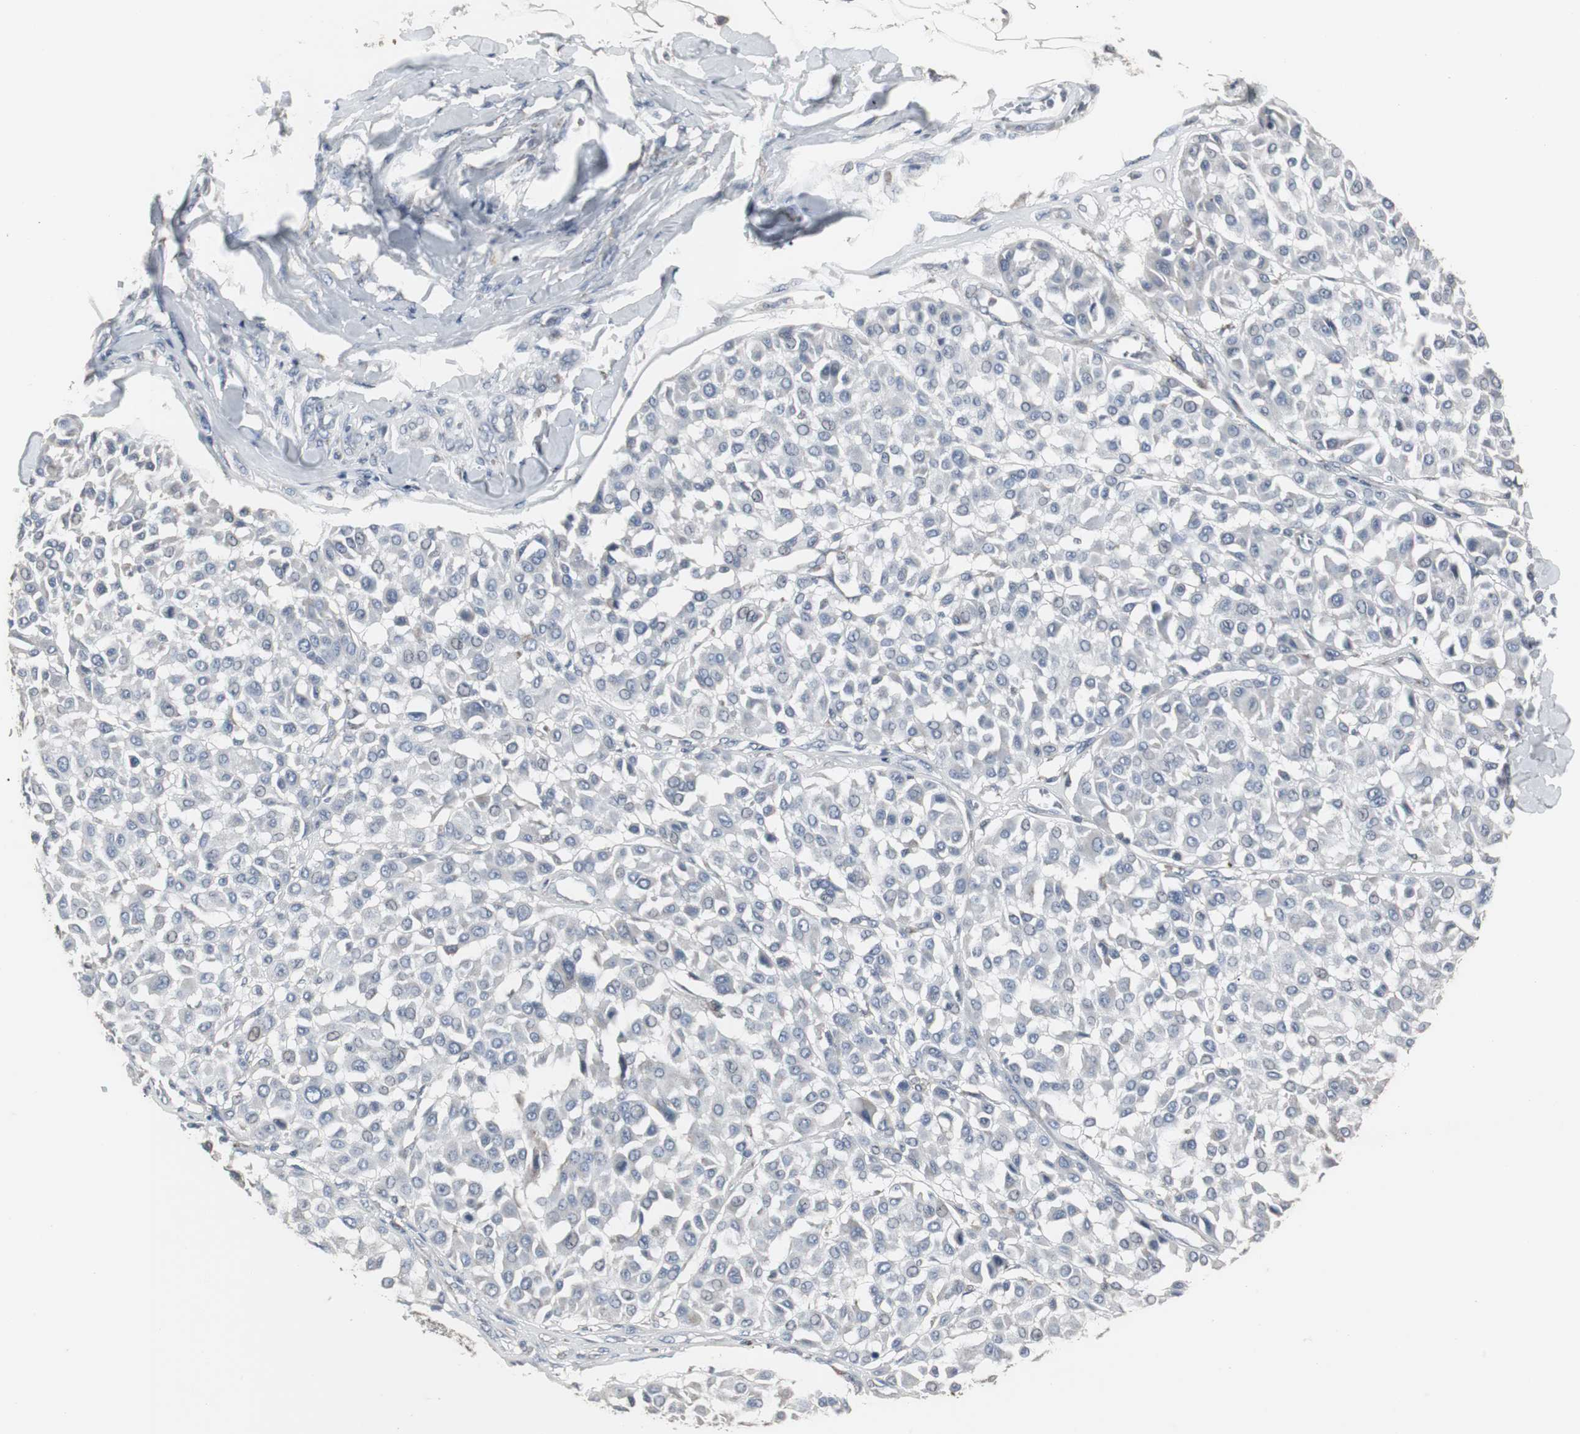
{"staining": {"intensity": "negative", "quantity": "none", "location": "none"}, "tissue": "melanoma", "cell_type": "Tumor cells", "image_type": "cancer", "snomed": [{"axis": "morphology", "description": "Malignant melanoma, Metastatic site"}, {"axis": "topography", "description": "Soft tissue"}], "caption": "This is an immunohistochemistry (IHC) photomicrograph of human malignant melanoma (metastatic site). There is no positivity in tumor cells.", "gene": "ACAA1", "patient": {"sex": "male", "age": 41}}